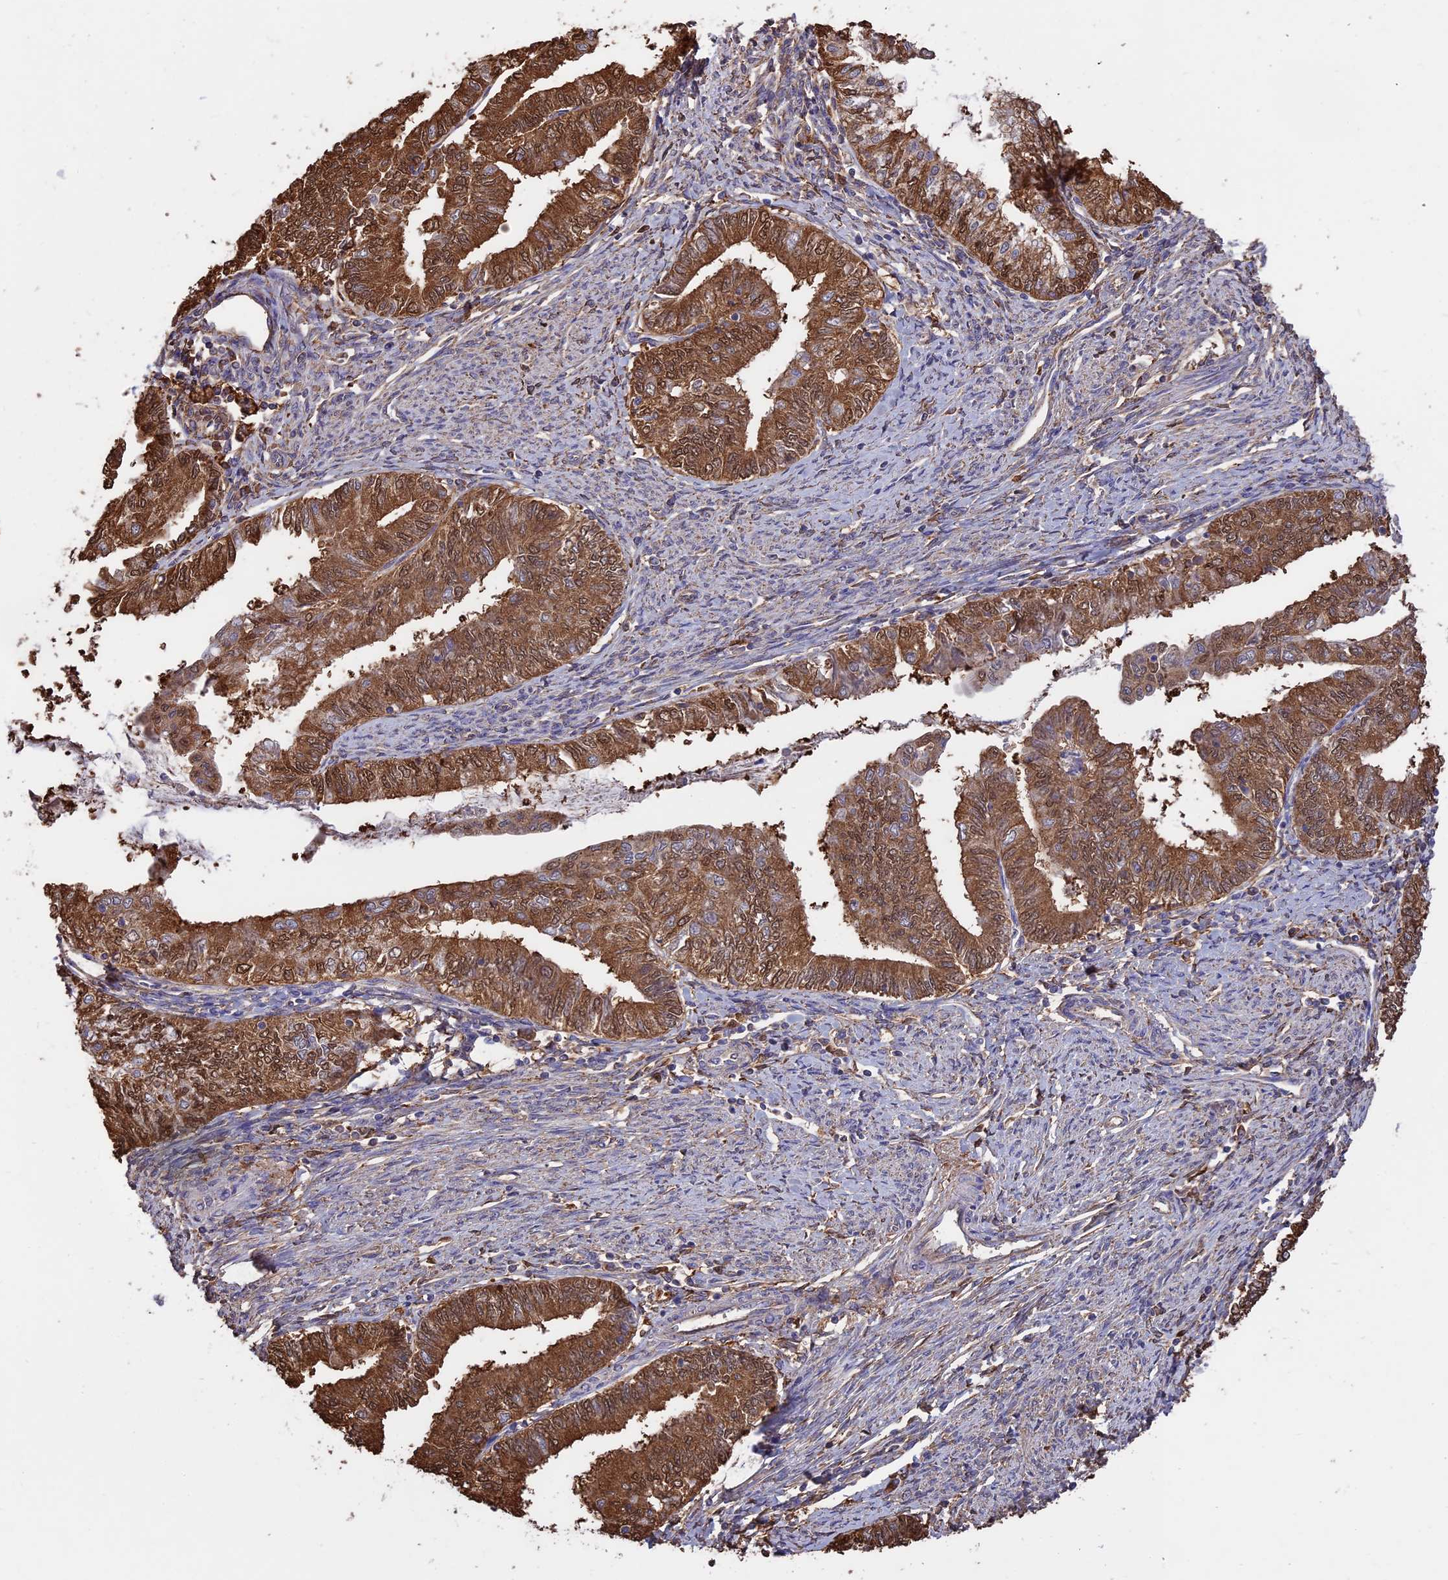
{"staining": {"intensity": "strong", "quantity": ">75%", "location": "cytoplasmic/membranous,nuclear"}, "tissue": "endometrial cancer", "cell_type": "Tumor cells", "image_type": "cancer", "snomed": [{"axis": "morphology", "description": "Adenocarcinoma, NOS"}, {"axis": "topography", "description": "Endometrium"}], "caption": "IHC image of human adenocarcinoma (endometrial) stained for a protein (brown), which exhibits high levels of strong cytoplasmic/membranous and nuclear expression in about >75% of tumor cells.", "gene": "ARHGAP19", "patient": {"sex": "female", "age": 66}}